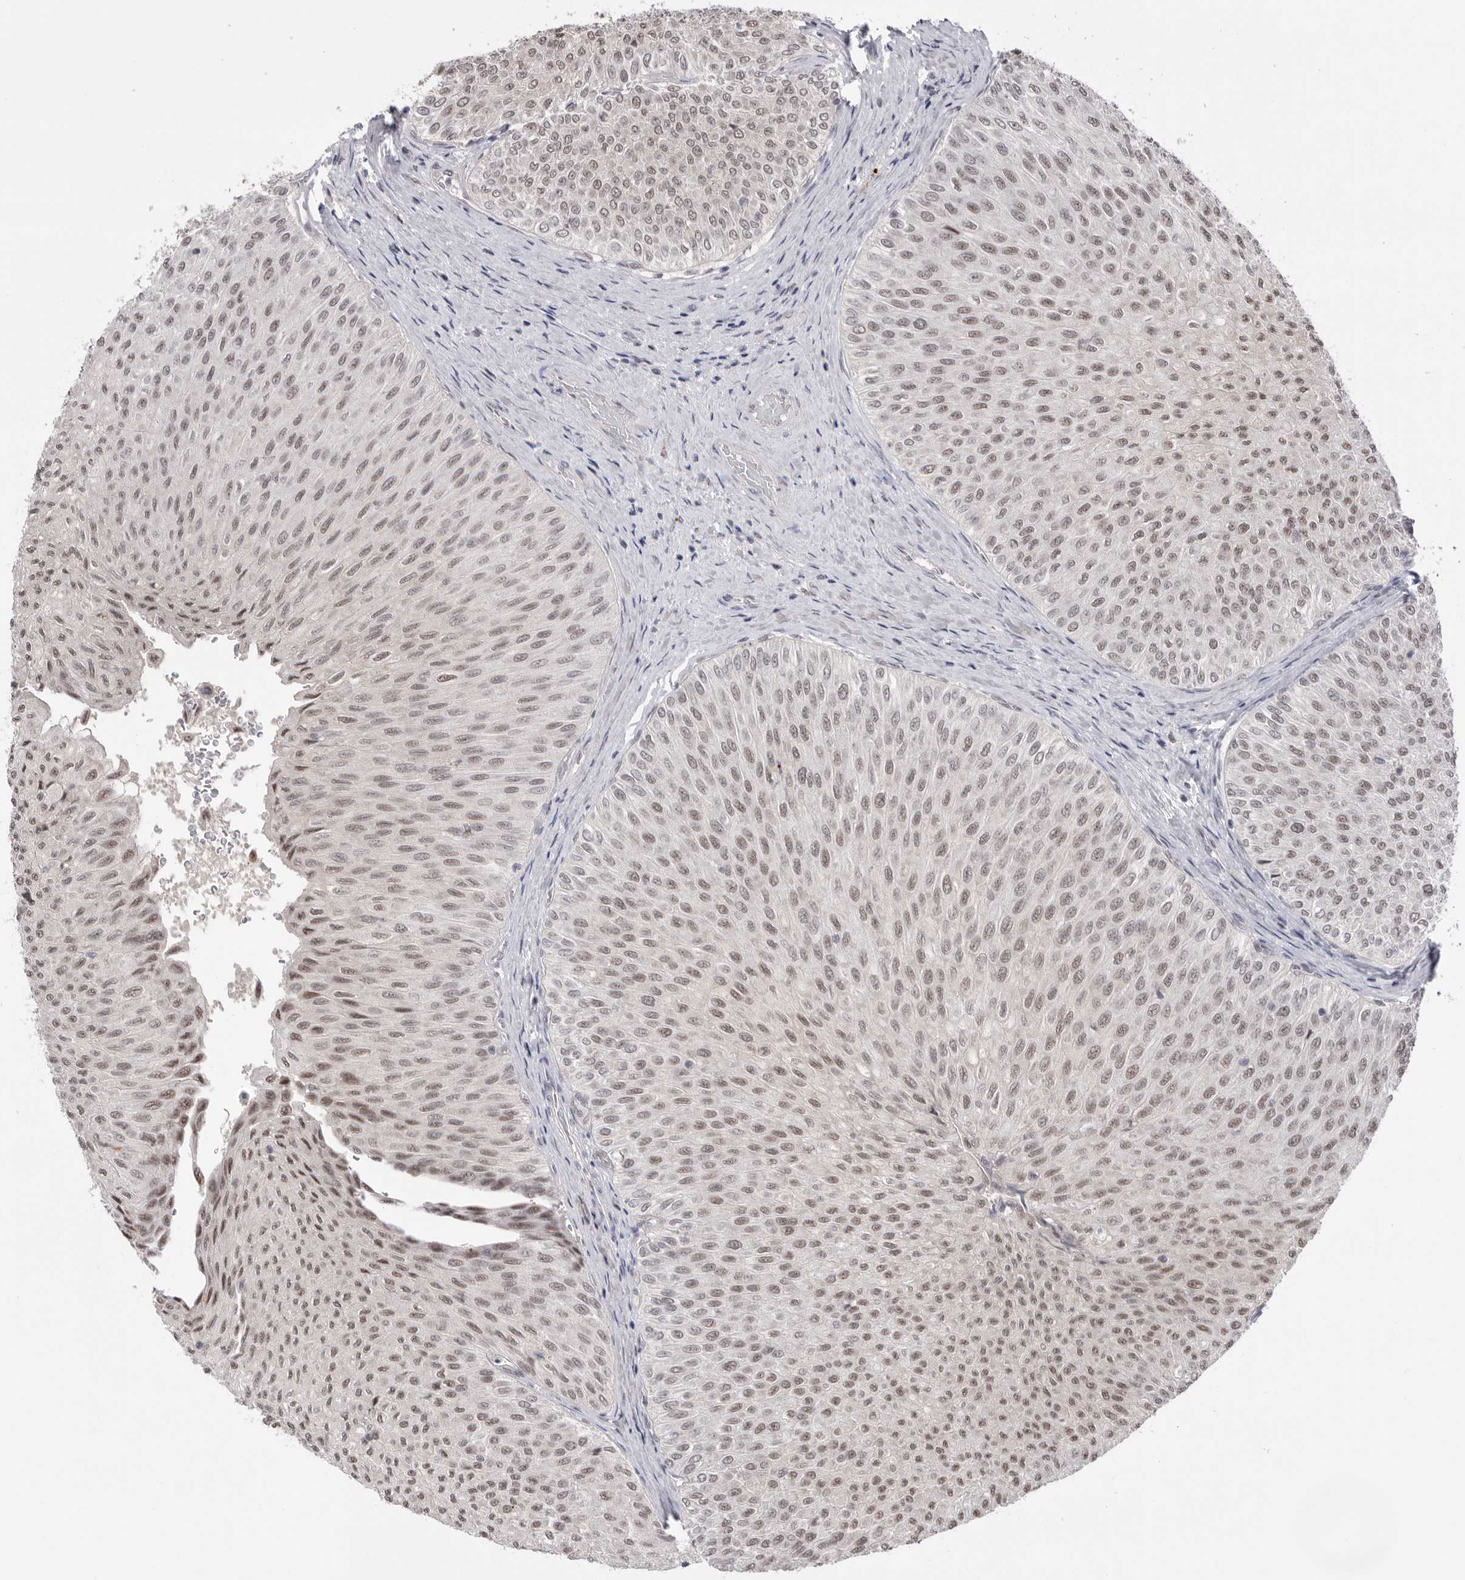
{"staining": {"intensity": "moderate", "quantity": "25%-75%", "location": "nuclear"}, "tissue": "urothelial cancer", "cell_type": "Tumor cells", "image_type": "cancer", "snomed": [{"axis": "morphology", "description": "Urothelial carcinoma, Low grade"}, {"axis": "topography", "description": "Urinary bladder"}], "caption": "The photomicrograph displays immunohistochemical staining of urothelial cancer. There is moderate nuclear expression is present in about 25%-75% of tumor cells.", "gene": "BCLAF3", "patient": {"sex": "male", "age": 78}}